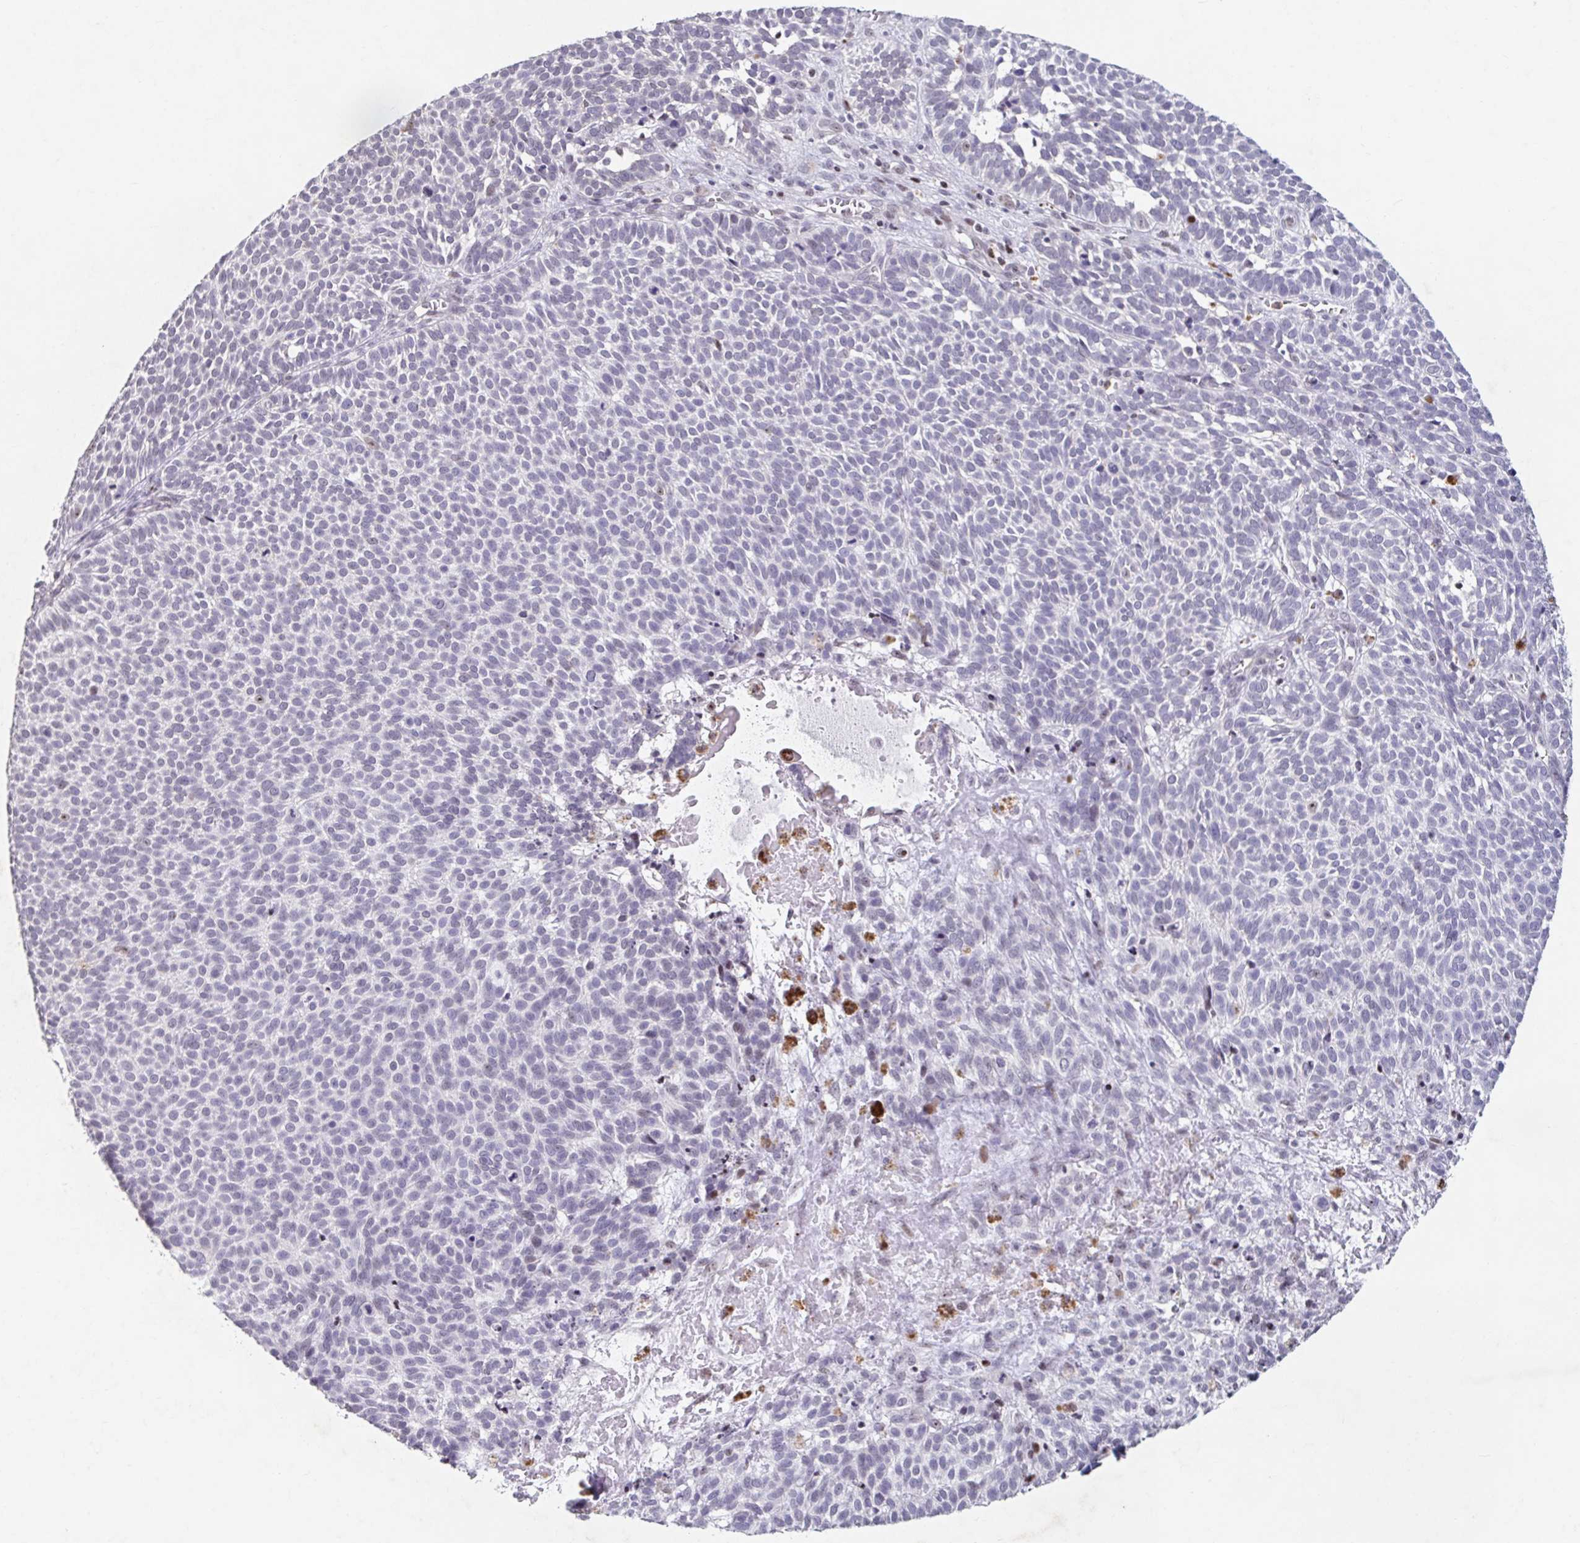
{"staining": {"intensity": "negative", "quantity": "none", "location": "none"}, "tissue": "skin cancer", "cell_type": "Tumor cells", "image_type": "cancer", "snomed": [{"axis": "morphology", "description": "Basal cell carcinoma"}, {"axis": "topography", "description": "Skin"}], "caption": "Skin cancer (basal cell carcinoma) was stained to show a protein in brown. There is no significant expression in tumor cells. (Stains: DAB (3,3'-diaminobenzidine) immunohistochemistry with hematoxylin counter stain, Microscopy: brightfield microscopy at high magnification).", "gene": "C19orf53", "patient": {"sex": "male", "age": 63}}